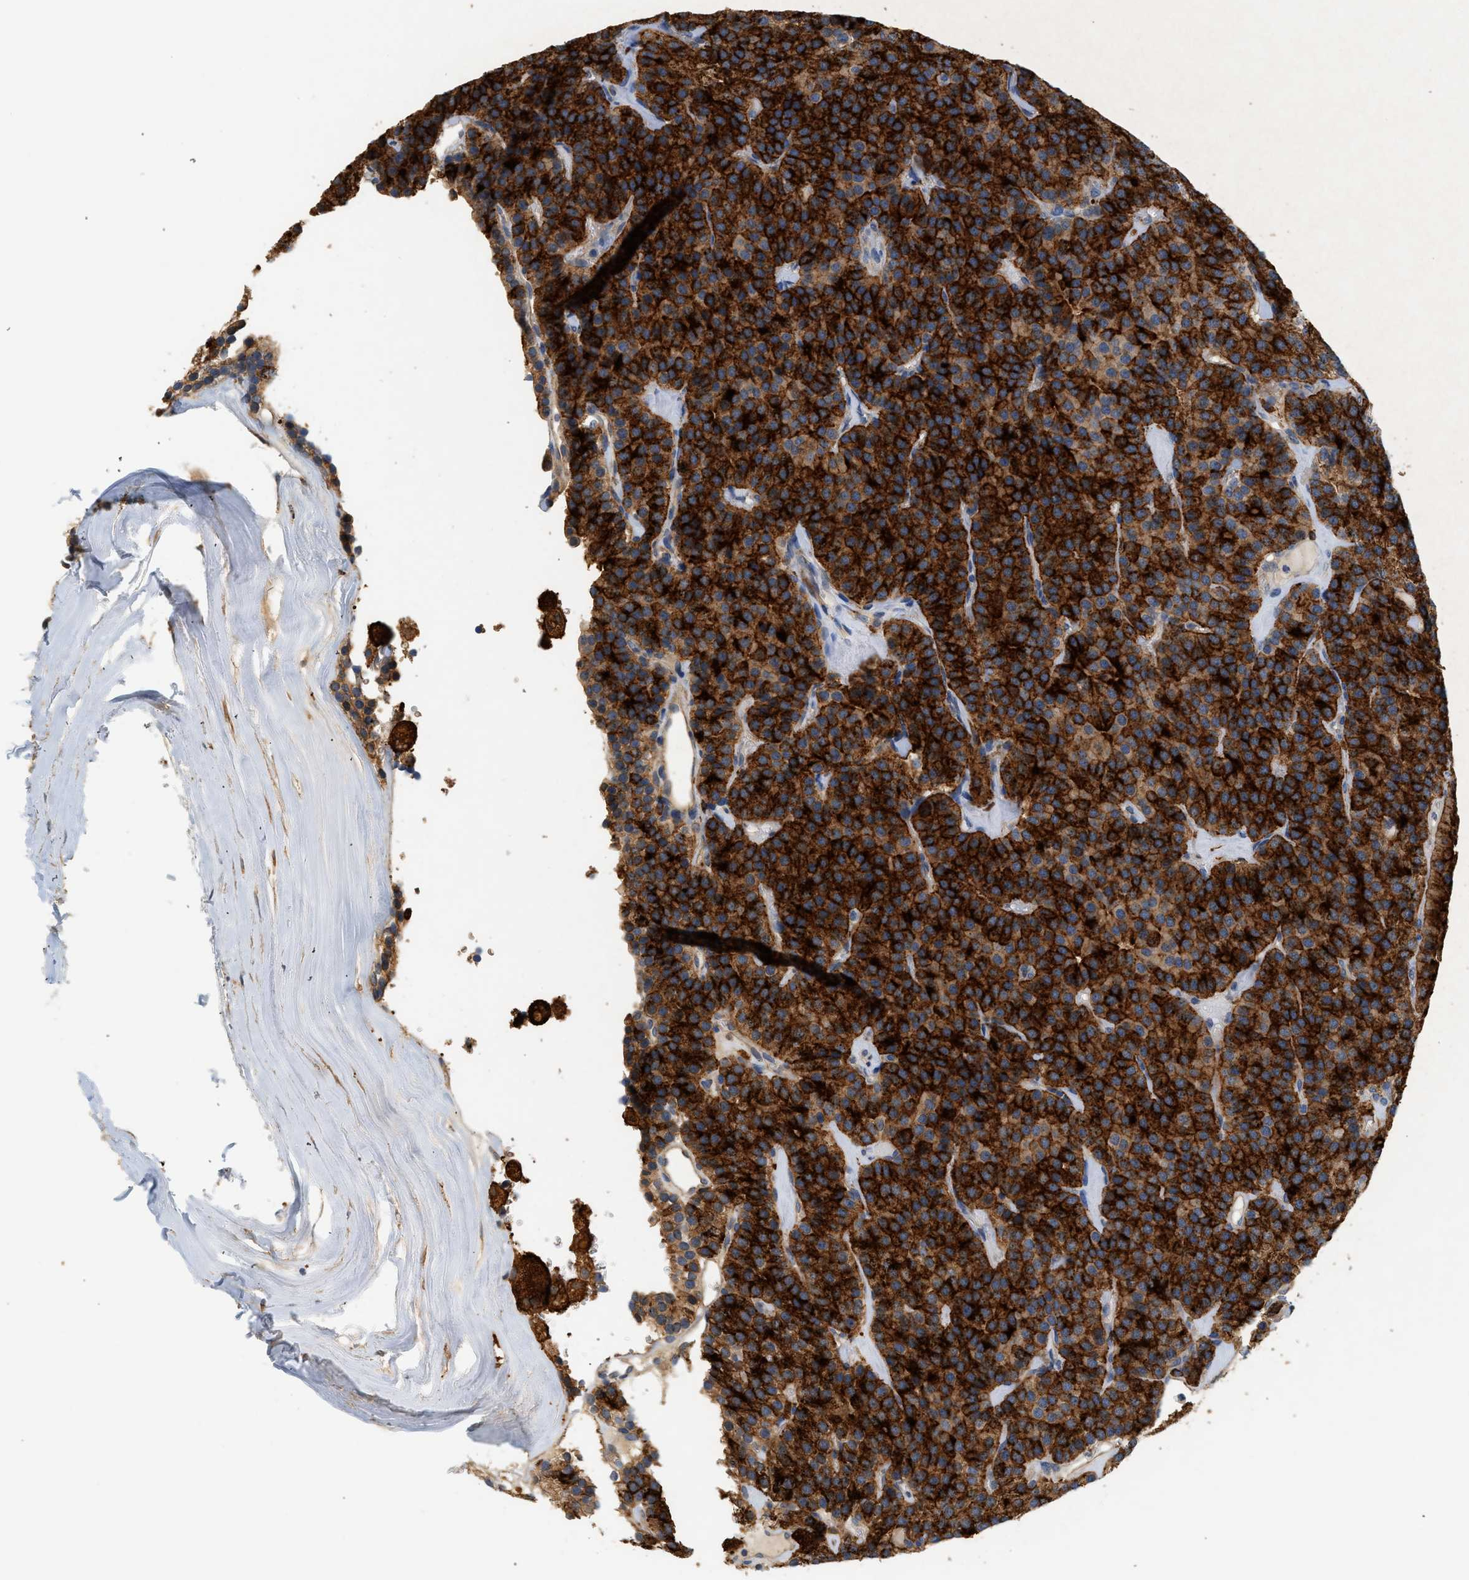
{"staining": {"intensity": "strong", "quantity": ">75%", "location": "cytoplasmic/membranous"}, "tissue": "parathyroid gland", "cell_type": "Glandular cells", "image_type": "normal", "snomed": [{"axis": "morphology", "description": "Normal tissue, NOS"}, {"axis": "morphology", "description": "Adenoma, NOS"}, {"axis": "topography", "description": "Parathyroid gland"}], "caption": "Strong cytoplasmic/membranous protein expression is identified in about >75% of glandular cells in parathyroid gland. The protein of interest is shown in brown color, while the nuclei are stained blue.", "gene": "CTXN1", "patient": {"sex": "female", "age": 86}}